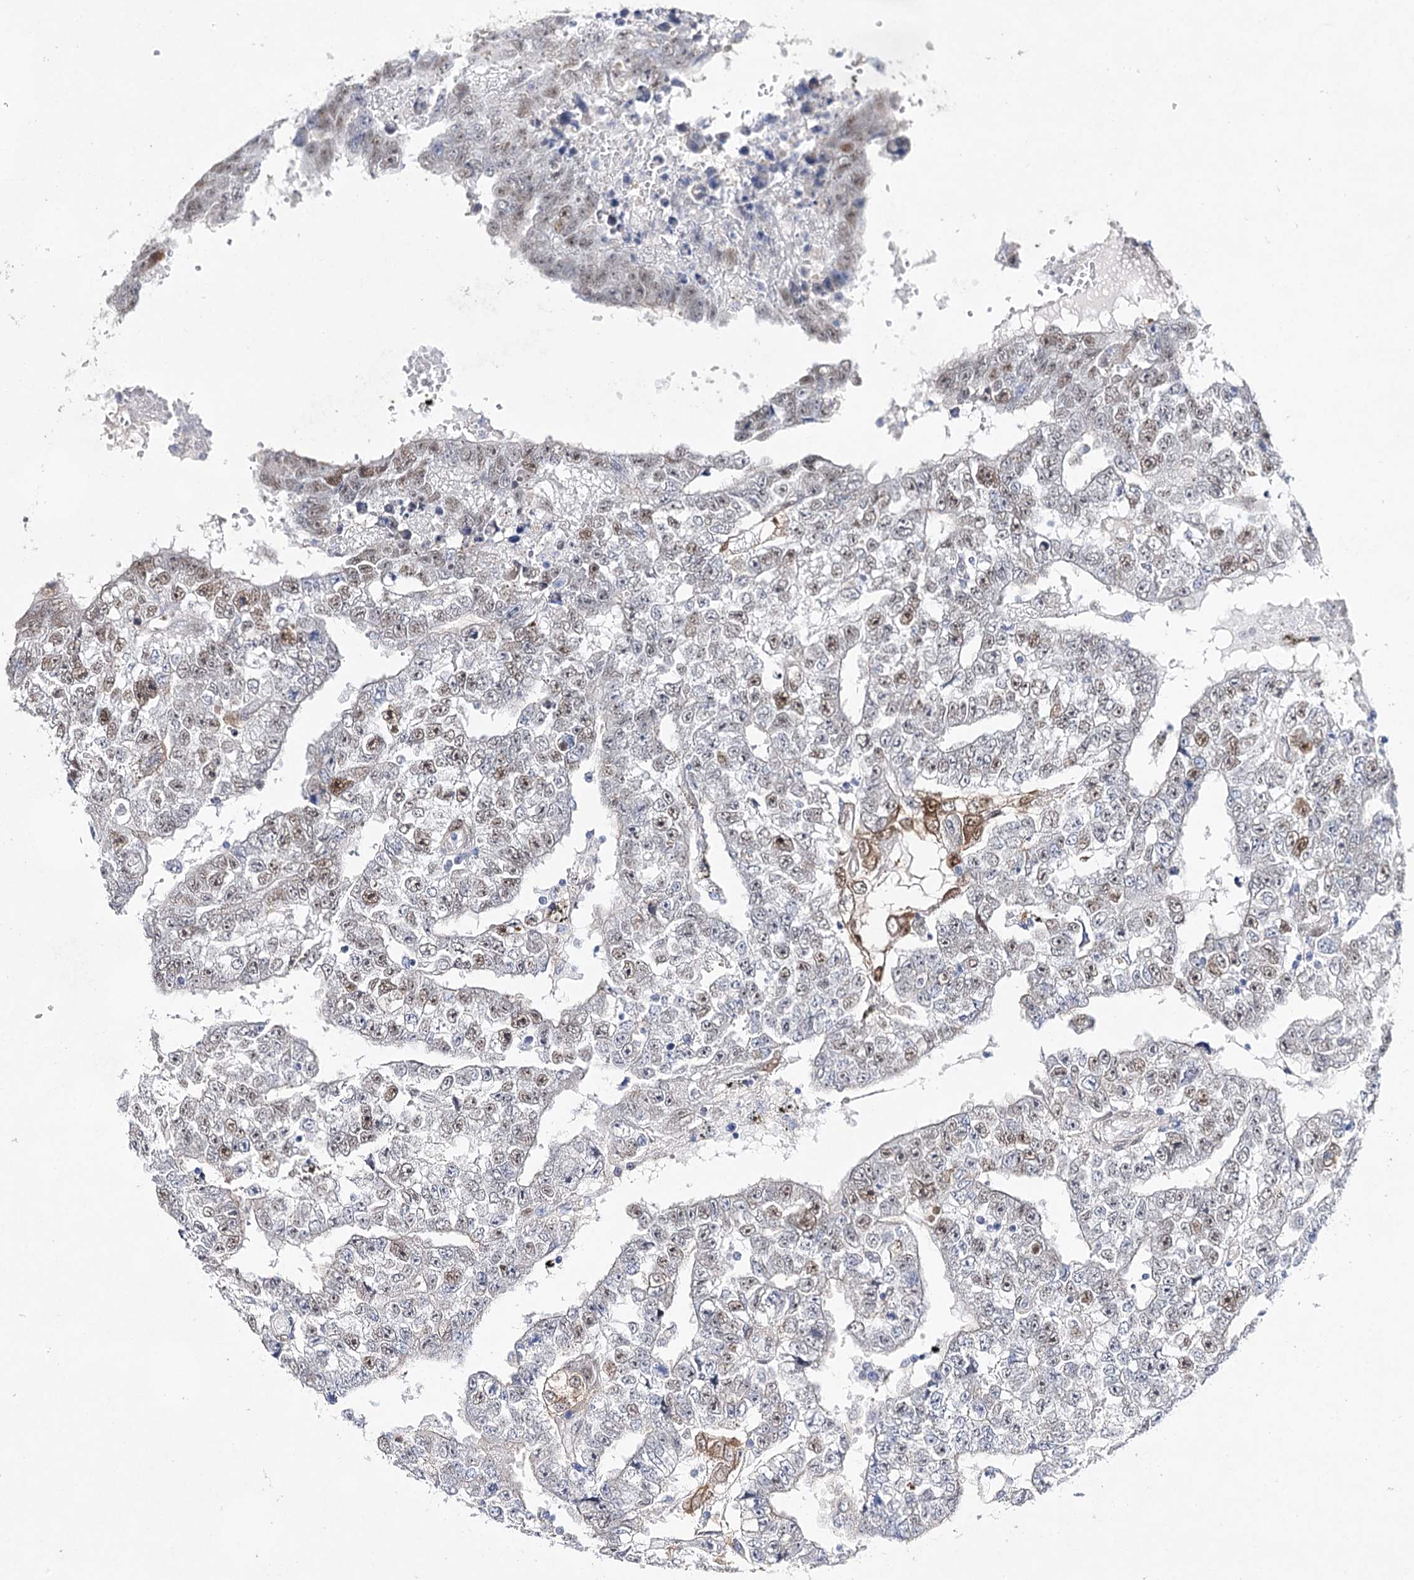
{"staining": {"intensity": "weak", "quantity": "25%-75%", "location": "nuclear"}, "tissue": "testis cancer", "cell_type": "Tumor cells", "image_type": "cancer", "snomed": [{"axis": "morphology", "description": "Carcinoma, Embryonal, NOS"}, {"axis": "topography", "description": "Testis"}], "caption": "Embryonal carcinoma (testis) stained for a protein (brown) exhibits weak nuclear positive staining in approximately 25%-75% of tumor cells.", "gene": "UGDH", "patient": {"sex": "male", "age": 25}}